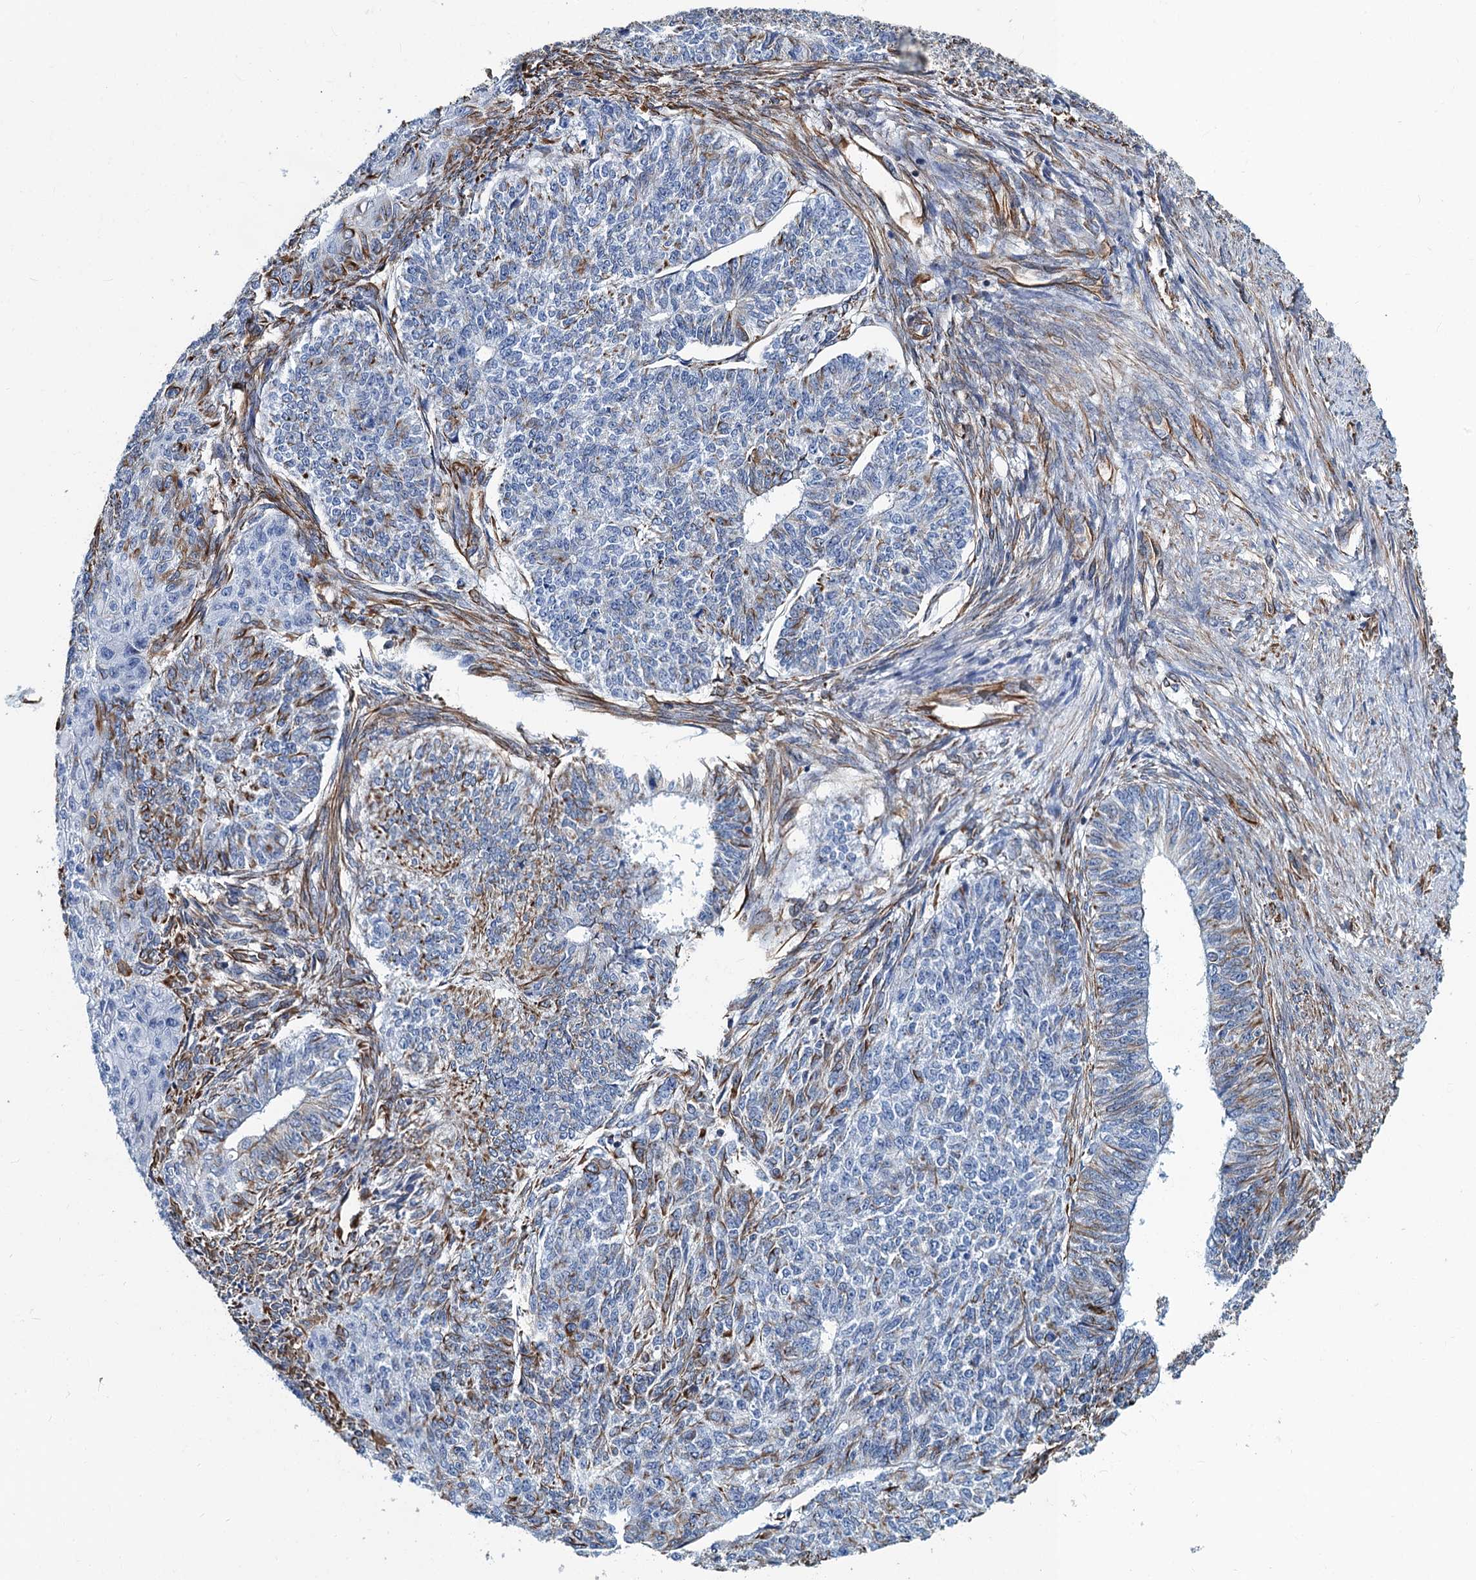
{"staining": {"intensity": "moderate", "quantity": "<25%", "location": "cytoplasmic/membranous"}, "tissue": "endometrial cancer", "cell_type": "Tumor cells", "image_type": "cancer", "snomed": [{"axis": "morphology", "description": "Adenocarcinoma, NOS"}, {"axis": "topography", "description": "Endometrium"}], "caption": "The immunohistochemical stain labels moderate cytoplasmic/membranous positivity in tumor cells of endometrial cancer tissue.", "gene": "PGM2", "patient": {"sex": "female", "age": 32}}